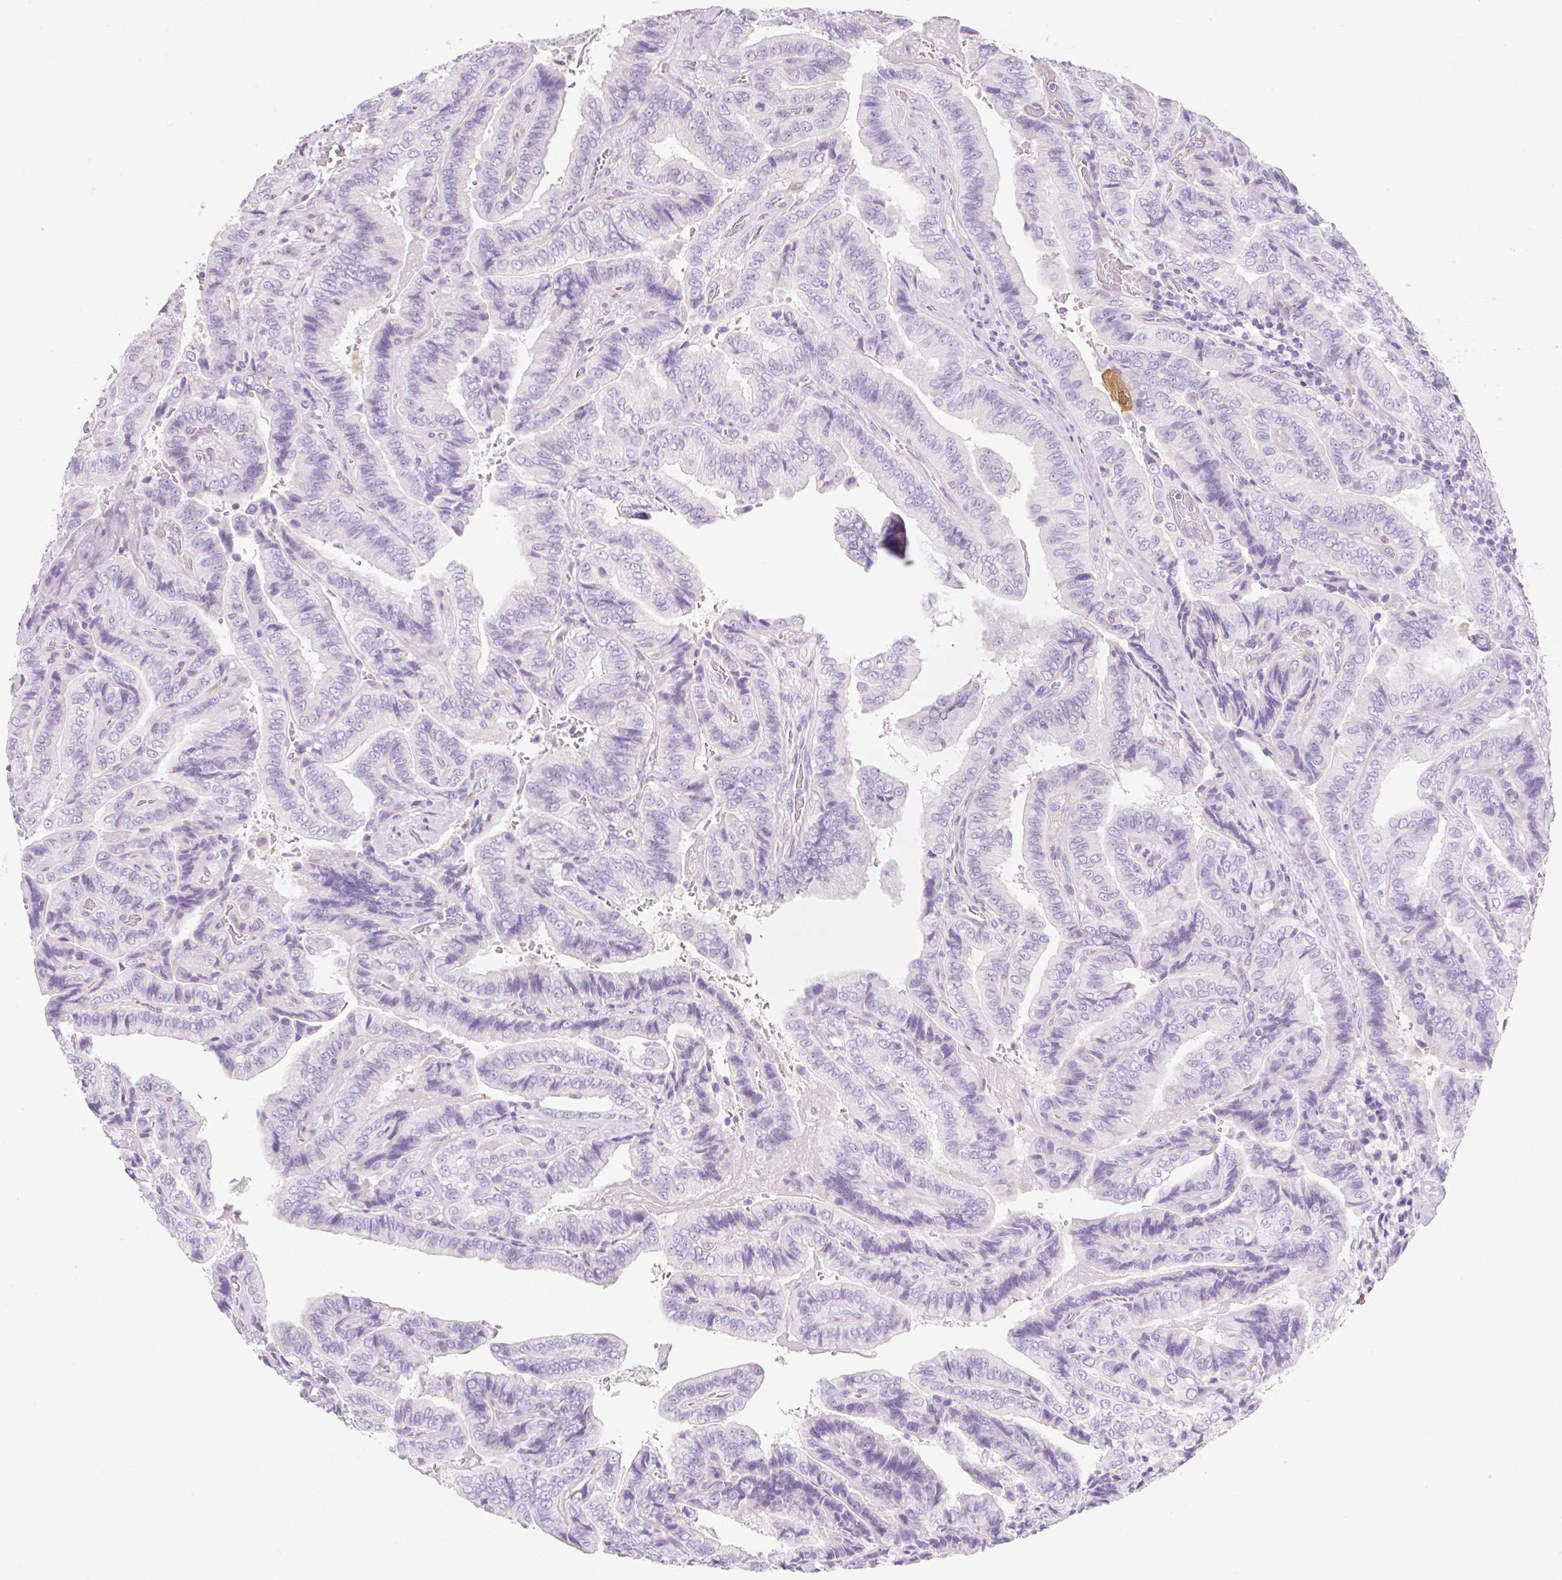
{"staining": {"intensity": "negative", "quantity": "none", "location": "none"}, "tissue": "thyroid cancer", "cell_type": "Tumor cells", "image_type": "cancer", "snomed": [{"axis": "morphology", "description": "Papillary adenocarcinoma, NOS"}, {"axis": "topography", "description": "Thyroid gland"}], "caption": "Thyroid cancer (papillary adenocarcinoma) stained for a protein using immunohistochemistry (IHC) reveals no staining tumor cells.", "gene": "FABP5", "patient": {"sex": "male", "age": 61}}